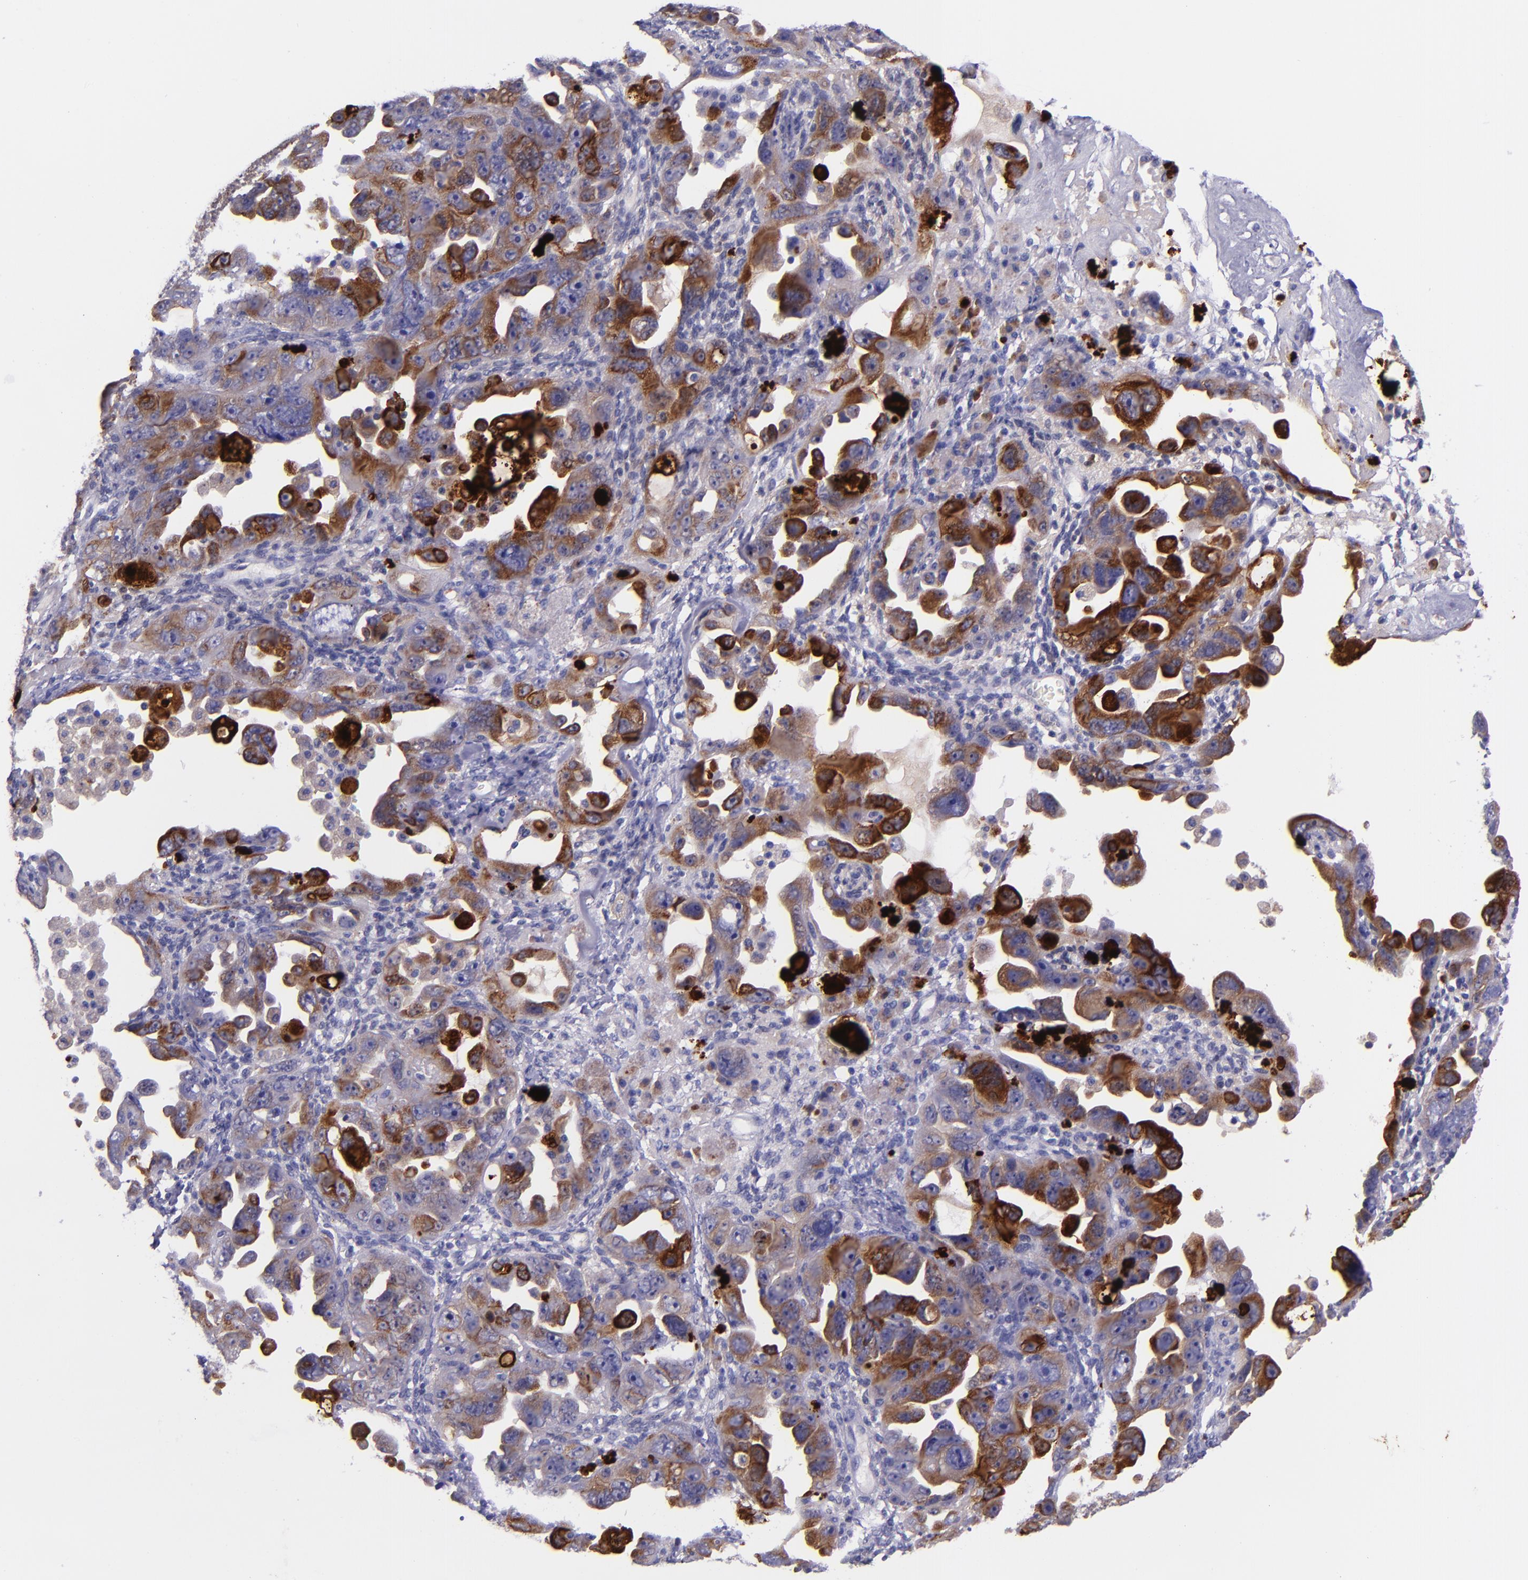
{"staining": {"intensity": "strong", "quantity": "<25%", "location": "cytoplasmic/membranous"}, "tissue": "ovarian cancer", "cell_type": "Tumor cells", "image_type": "cancer", "snomed": [{"axis": "morphology", "description": "Cystadenocarcinoma, serous, NOS"}, {"axis": "topography", "description": "Ovary"}], "caption": "Ovarian cancer (serous cystadenocarcinoma) stained with a protein marker demonstrates strong staining in tumor cells.", "gene": "SLPI", "patient": {"sex": "female", "age": 66}}